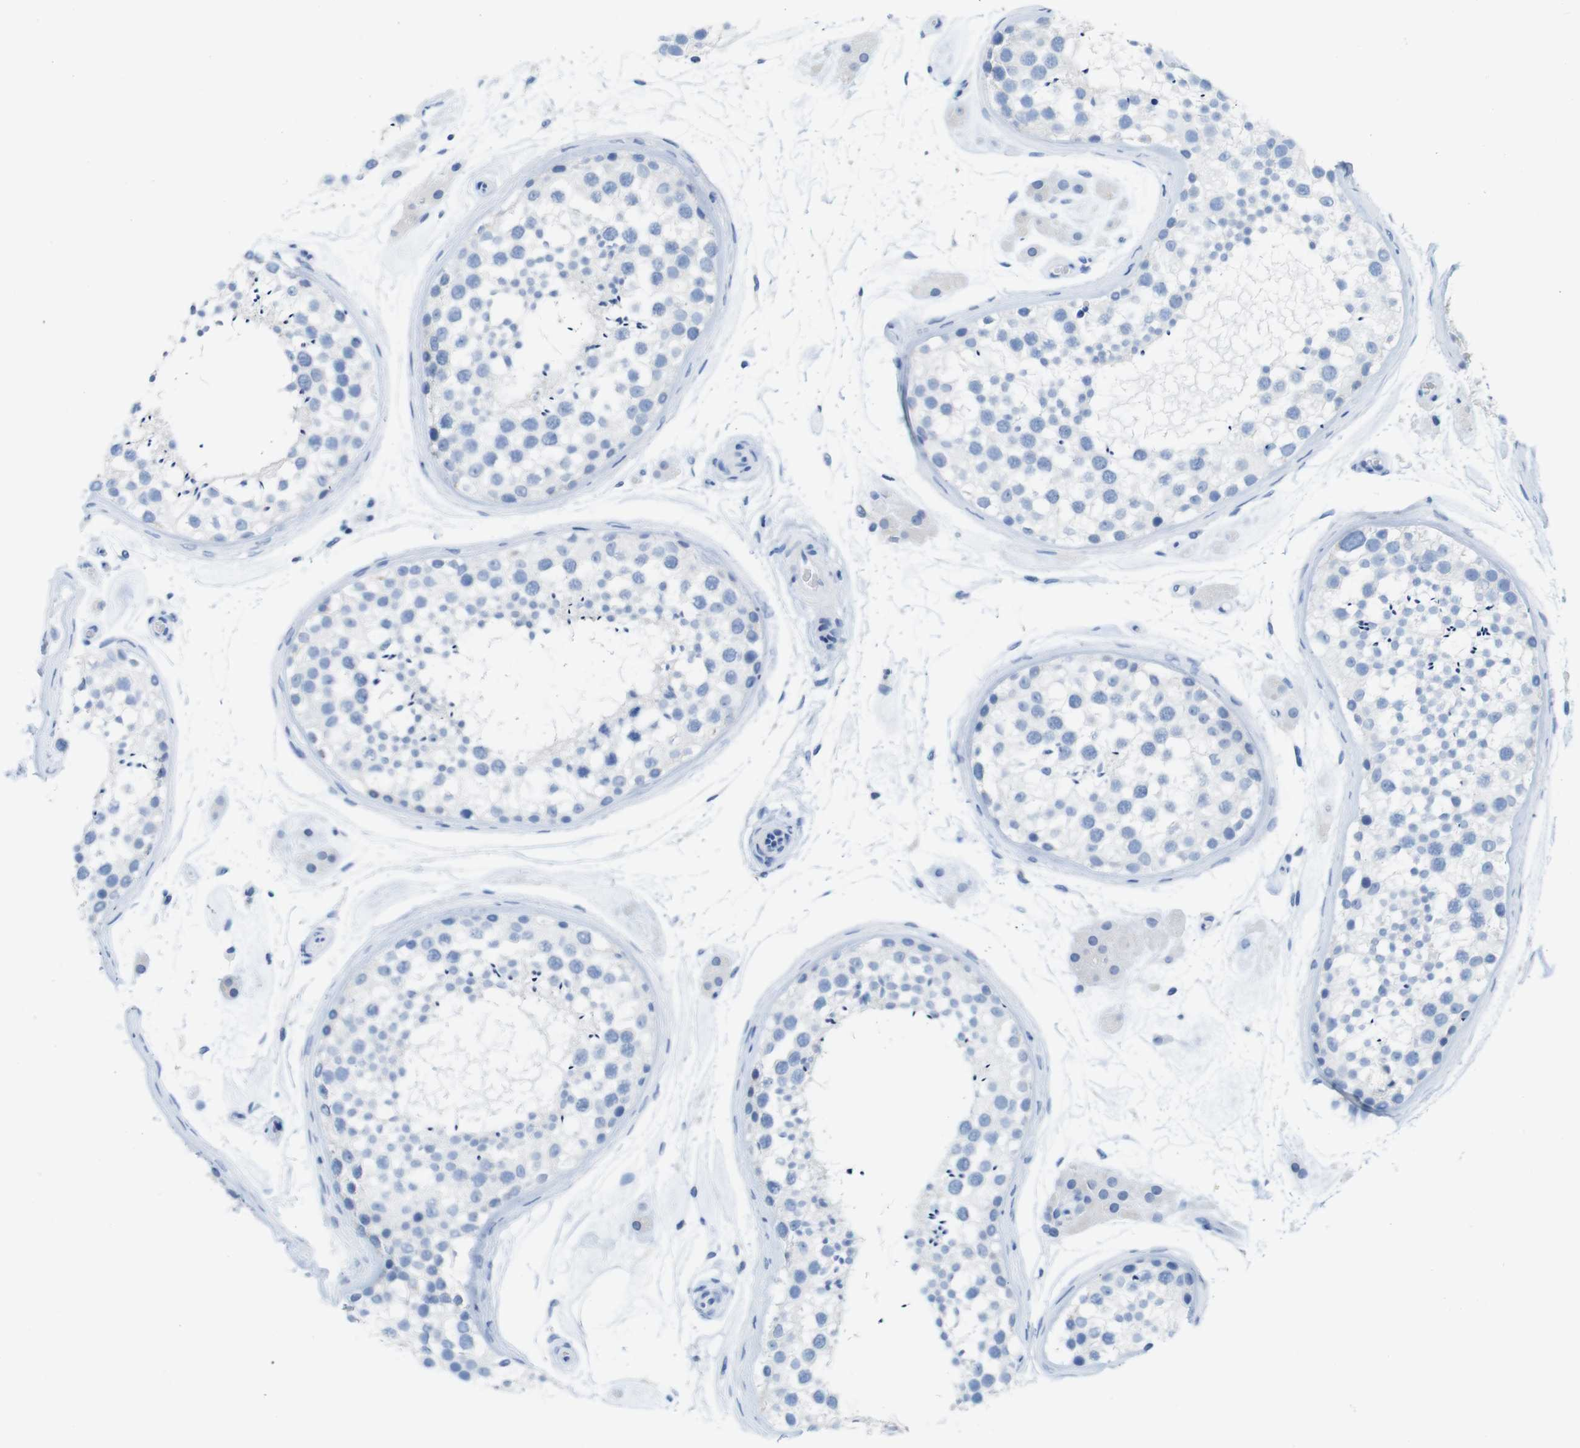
{"staining": {"intensity": "negative", "quantity": "none", "location": "none"}, "tissue": "testis", "cell_type": "Cells in seminiferous ducts", "image_type": "normal", "snomed": [{"axis": "morphology", "description": "Normal tissue, NOS"}, {"axis": "topography", "description": "Testis"}], "caption": "Immunohistochemical staining of unremarkable human testis demonstrates no significant positivity in cells in seminiferous ducts. (DAB (3,3'-diaminobenzidine) immunohistochemistry (IHC), high magnification).", "gene": "LAG3", "patient": {"sex": "male", "age": 46}}